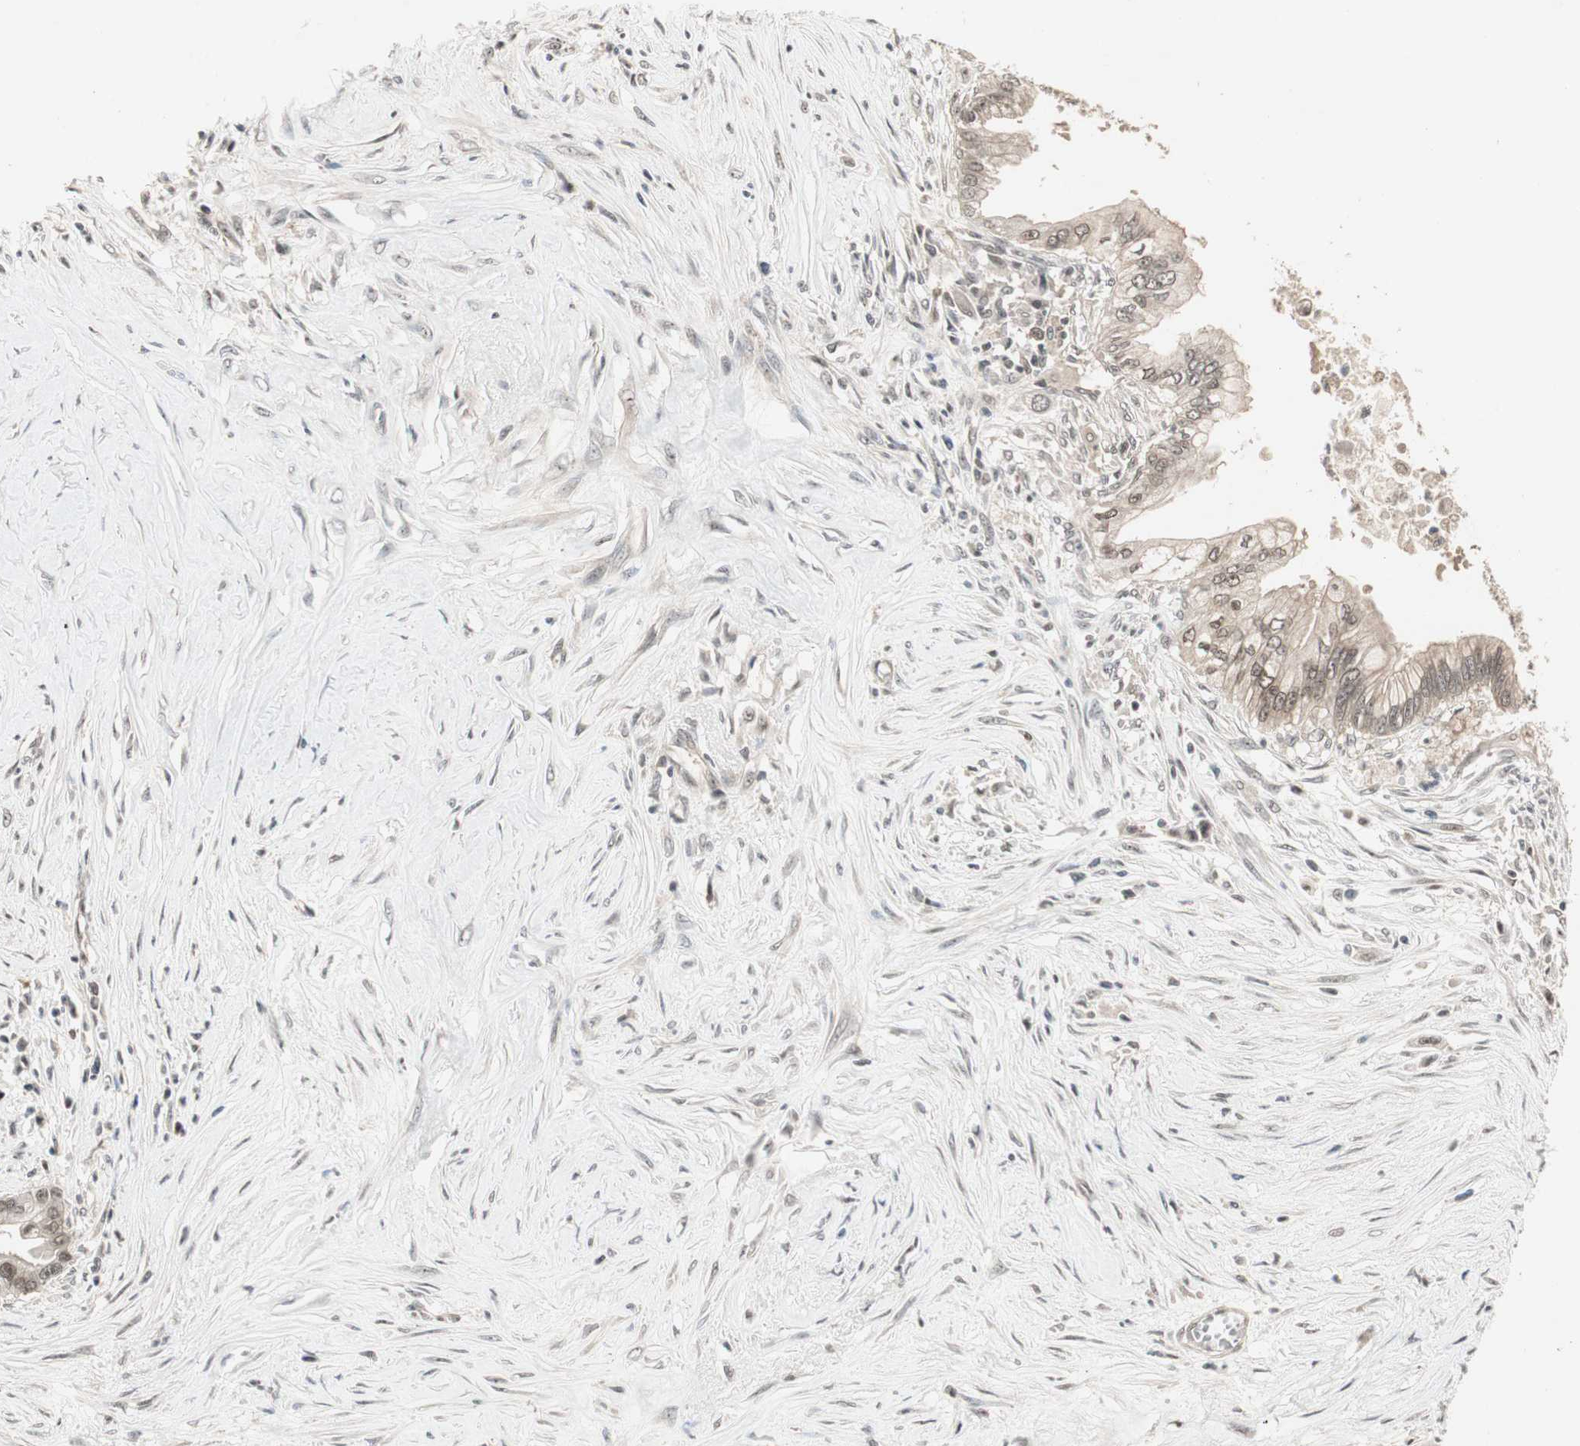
{"staining": {"intensity": "weak", "quantity": ">75%", "location": "nuclear"}, "tissue": "pancreatic cancer", "cell_type": "Tumor cells", "image_type": "cancer", "snomed": [{"axis": "morphology", "description": "Adenocarcinoma, NOS"}, {"axis": "topography", "description": "Pancreas"}], "caption": "Adenocarcinoma (pancreatic) was stained to show a protein in brown. There is low levels of weak nuclear positivity in approximately >75% of tumor cells.", "gene": "CSNK2B", "patient": {"sex": "male", "age": 59}}